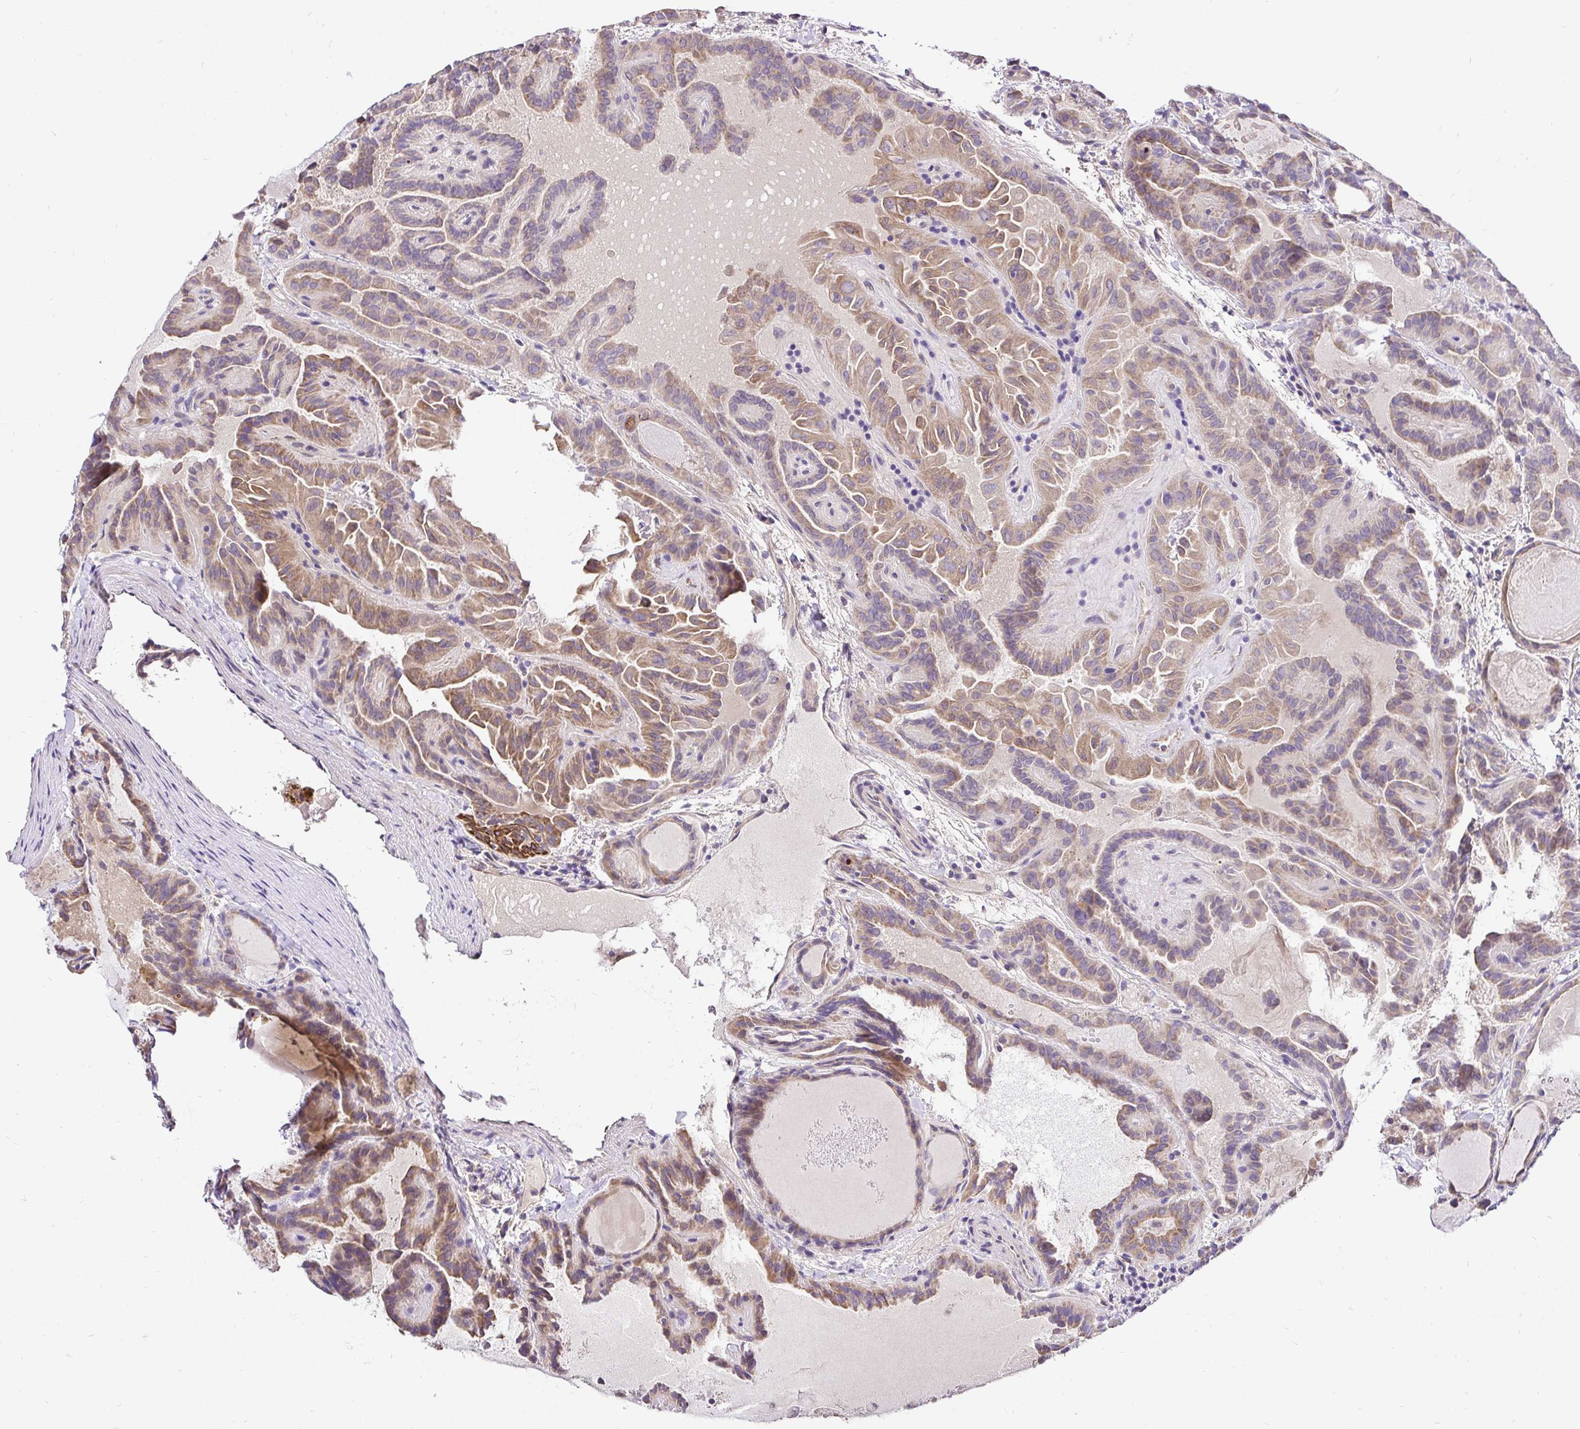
{"staining": {"intensity": "moderate", "quantity": "25%-75%", "location": "cytoplasmic/membranous"}, "tissue": "thyroid cancer", "cell_type": "Tumor cells", "image_type": "cancer", "snomed": [{"axis": "morphology", "description": "Papillary adenocarcinoma, NOS"}, {"axis": "topography", "description": "Thyroid gland"}], "caption": "This photomicrograph reveals IHC staining of human thyroid cancer (papillary adenocarcinoma), with medium moderate cytoplasmic/membranous positivity in approximately 25%-75% of tumor cells.", "gene": "CCDC122", "patient": {"sex": "female", "age": 46}}